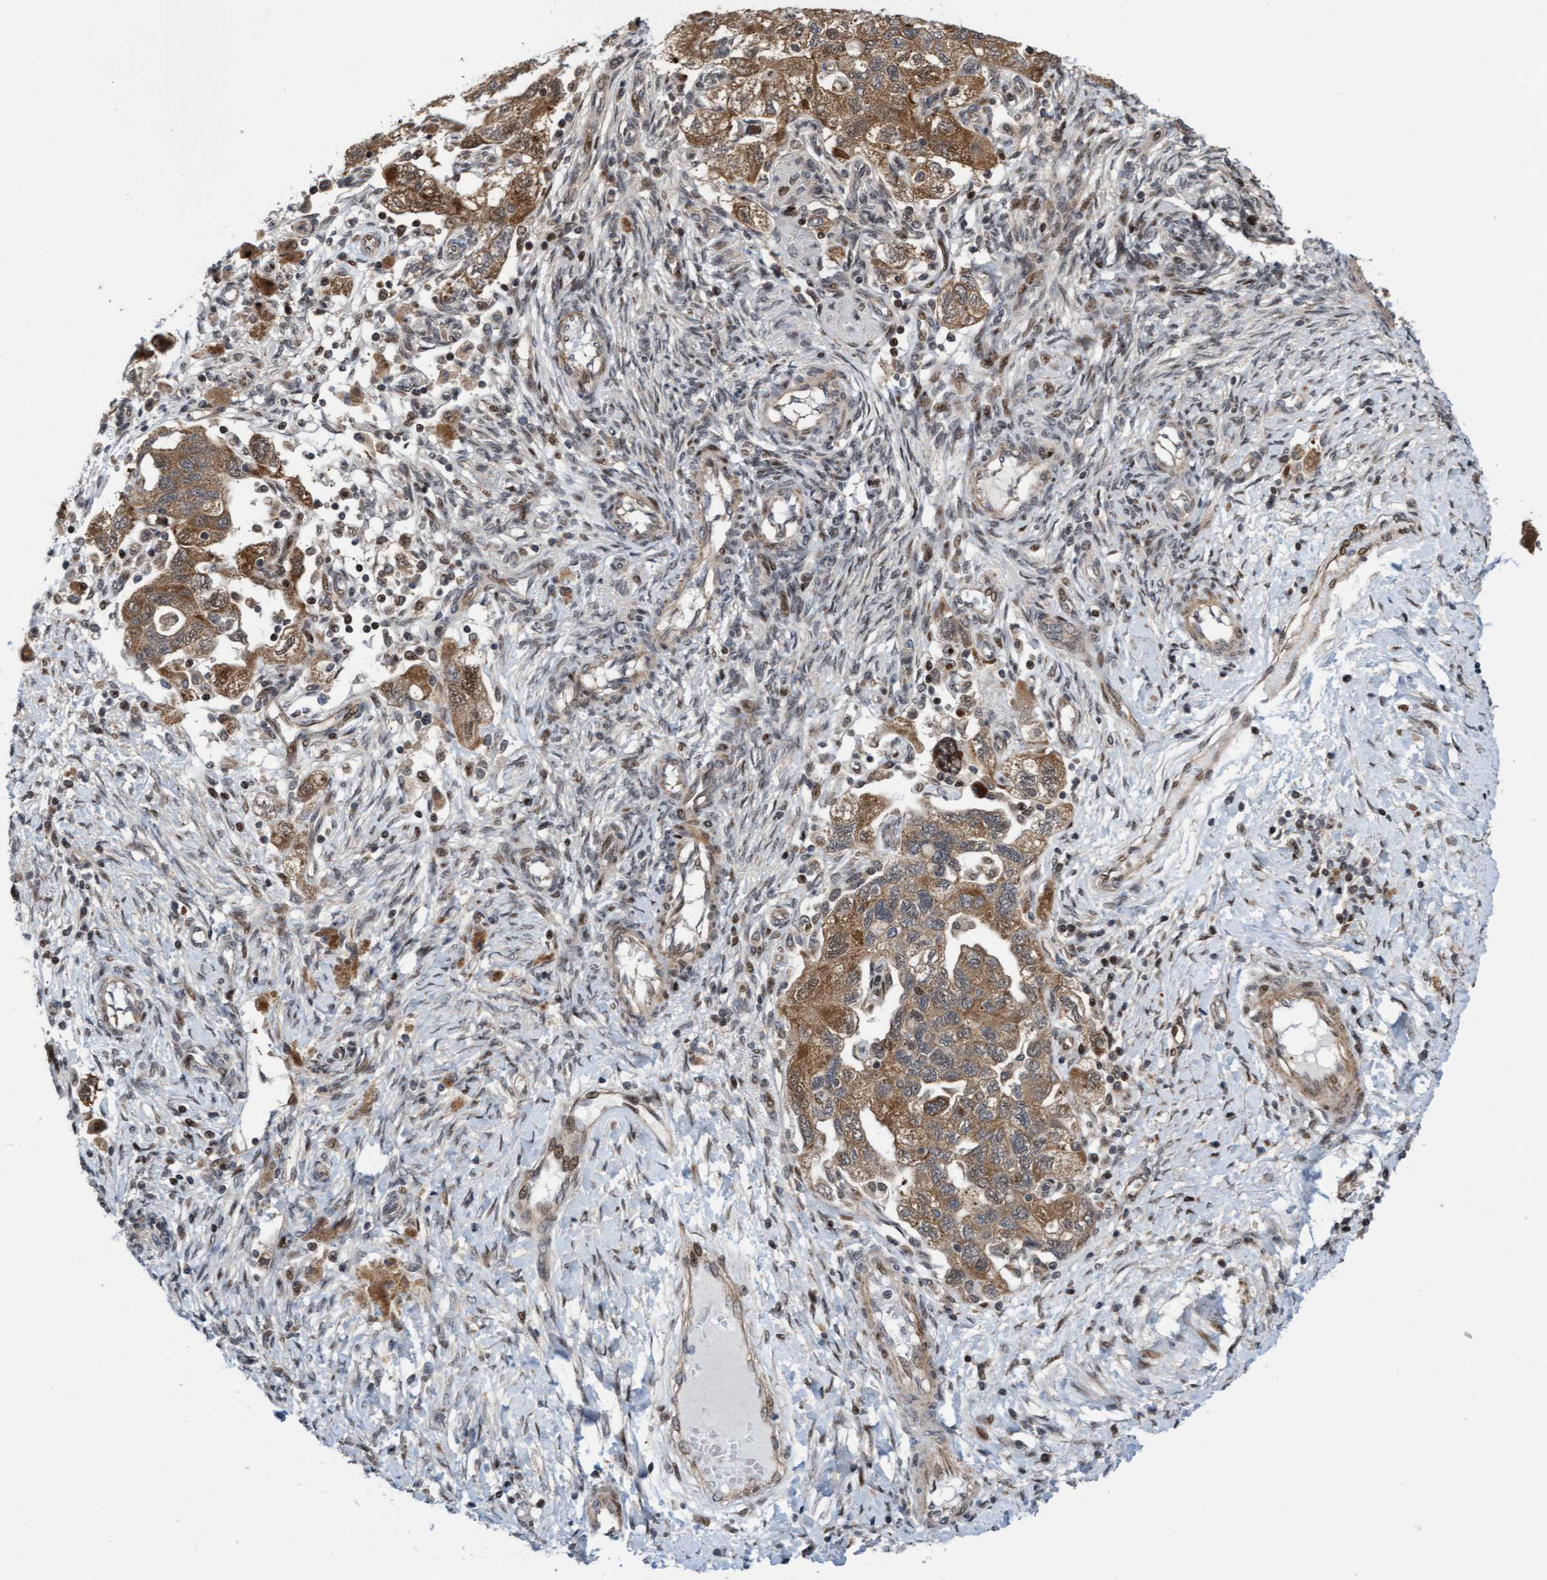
{"staining": {"intensity": "moderate", "quantity": ">75%", "location": "cytoplasmic/membranous"}, "tissue": "ovarian cancer", "cell_type": "Tumor cells", "image_type": "cancer", "snomed": [{"axis": "morphology", "description": "Carcinoma, NOS"}, {"axis": "morphology", "description": "Cystadenocarcinoma, serous, NOS"}, {"axis": "topography", "description": "Ovary"}], "caption": "Immunohistochemistry (IHC) micrograph of neoplastic tissue: human ovarian cancer (serous cystadenocarcinoma) stained using IHC reveals medium levels of moderate protein expression localized specifically in the cytoplasmic/membranous of tumor cells, appearing as a cytoplasmic/membranous brown color.", "gene": "ITFG1", "patient": {"sex": "female", "age": 69}}